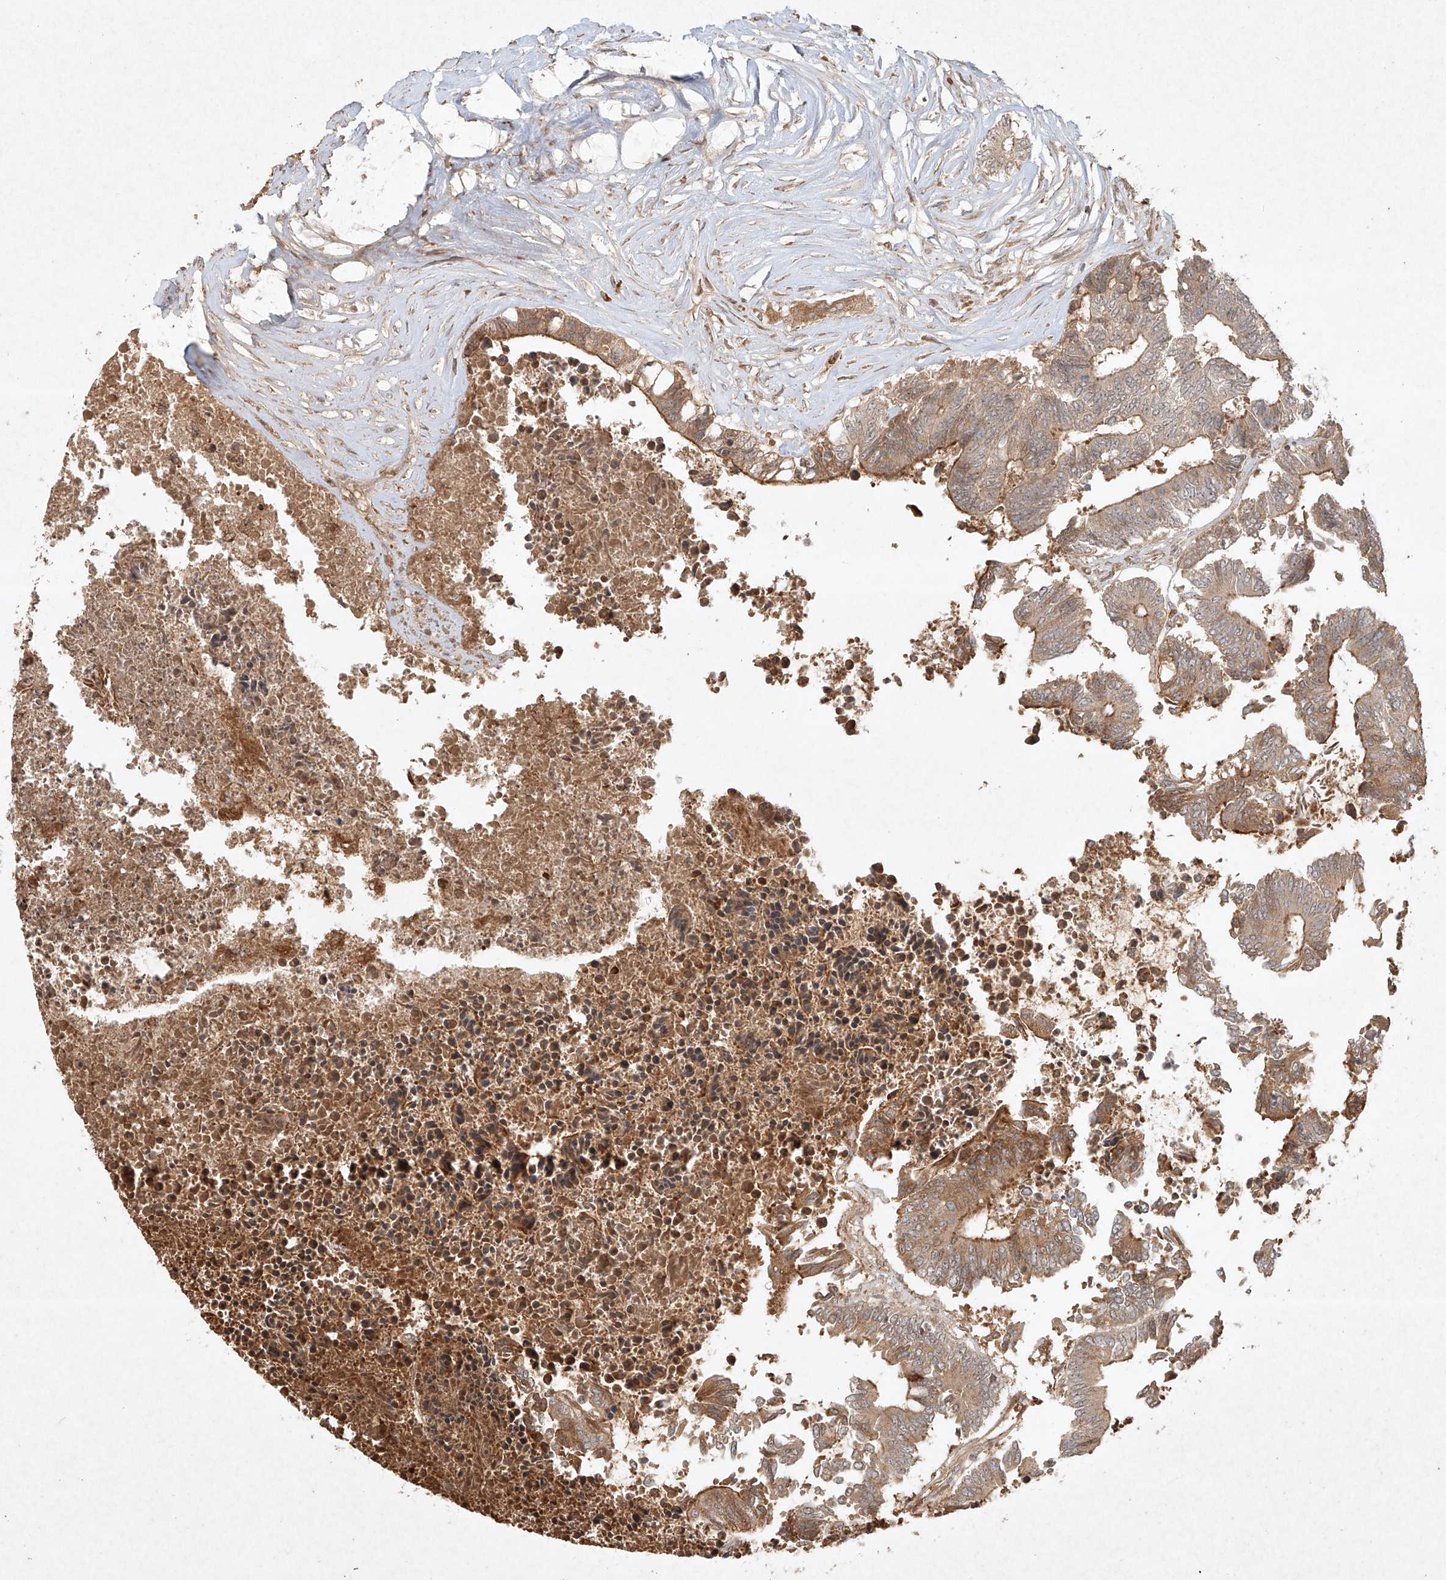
{"staining": {"intensity": "moderate", "quantity": ">75%", "location": "cytoplasmic/membranous"}, "tissue": "colorectal cancer", "cell_type": "Tumor cells", "image_type": "cancer", "snomed": [{"axis": "morphology", "description": "Adenocarcinoma, NOS"}, {"axis": "topography", "description": "Rectum"}], "caption": "Brown immunohistochemical staining in human colorectal cancer (adenocarcinoma) shows moderate cytoplasmic/membranous expression in about >75% of tumor cells.", "gene": "CYYR1", "patient": {"sex": "male", "age": 63}}